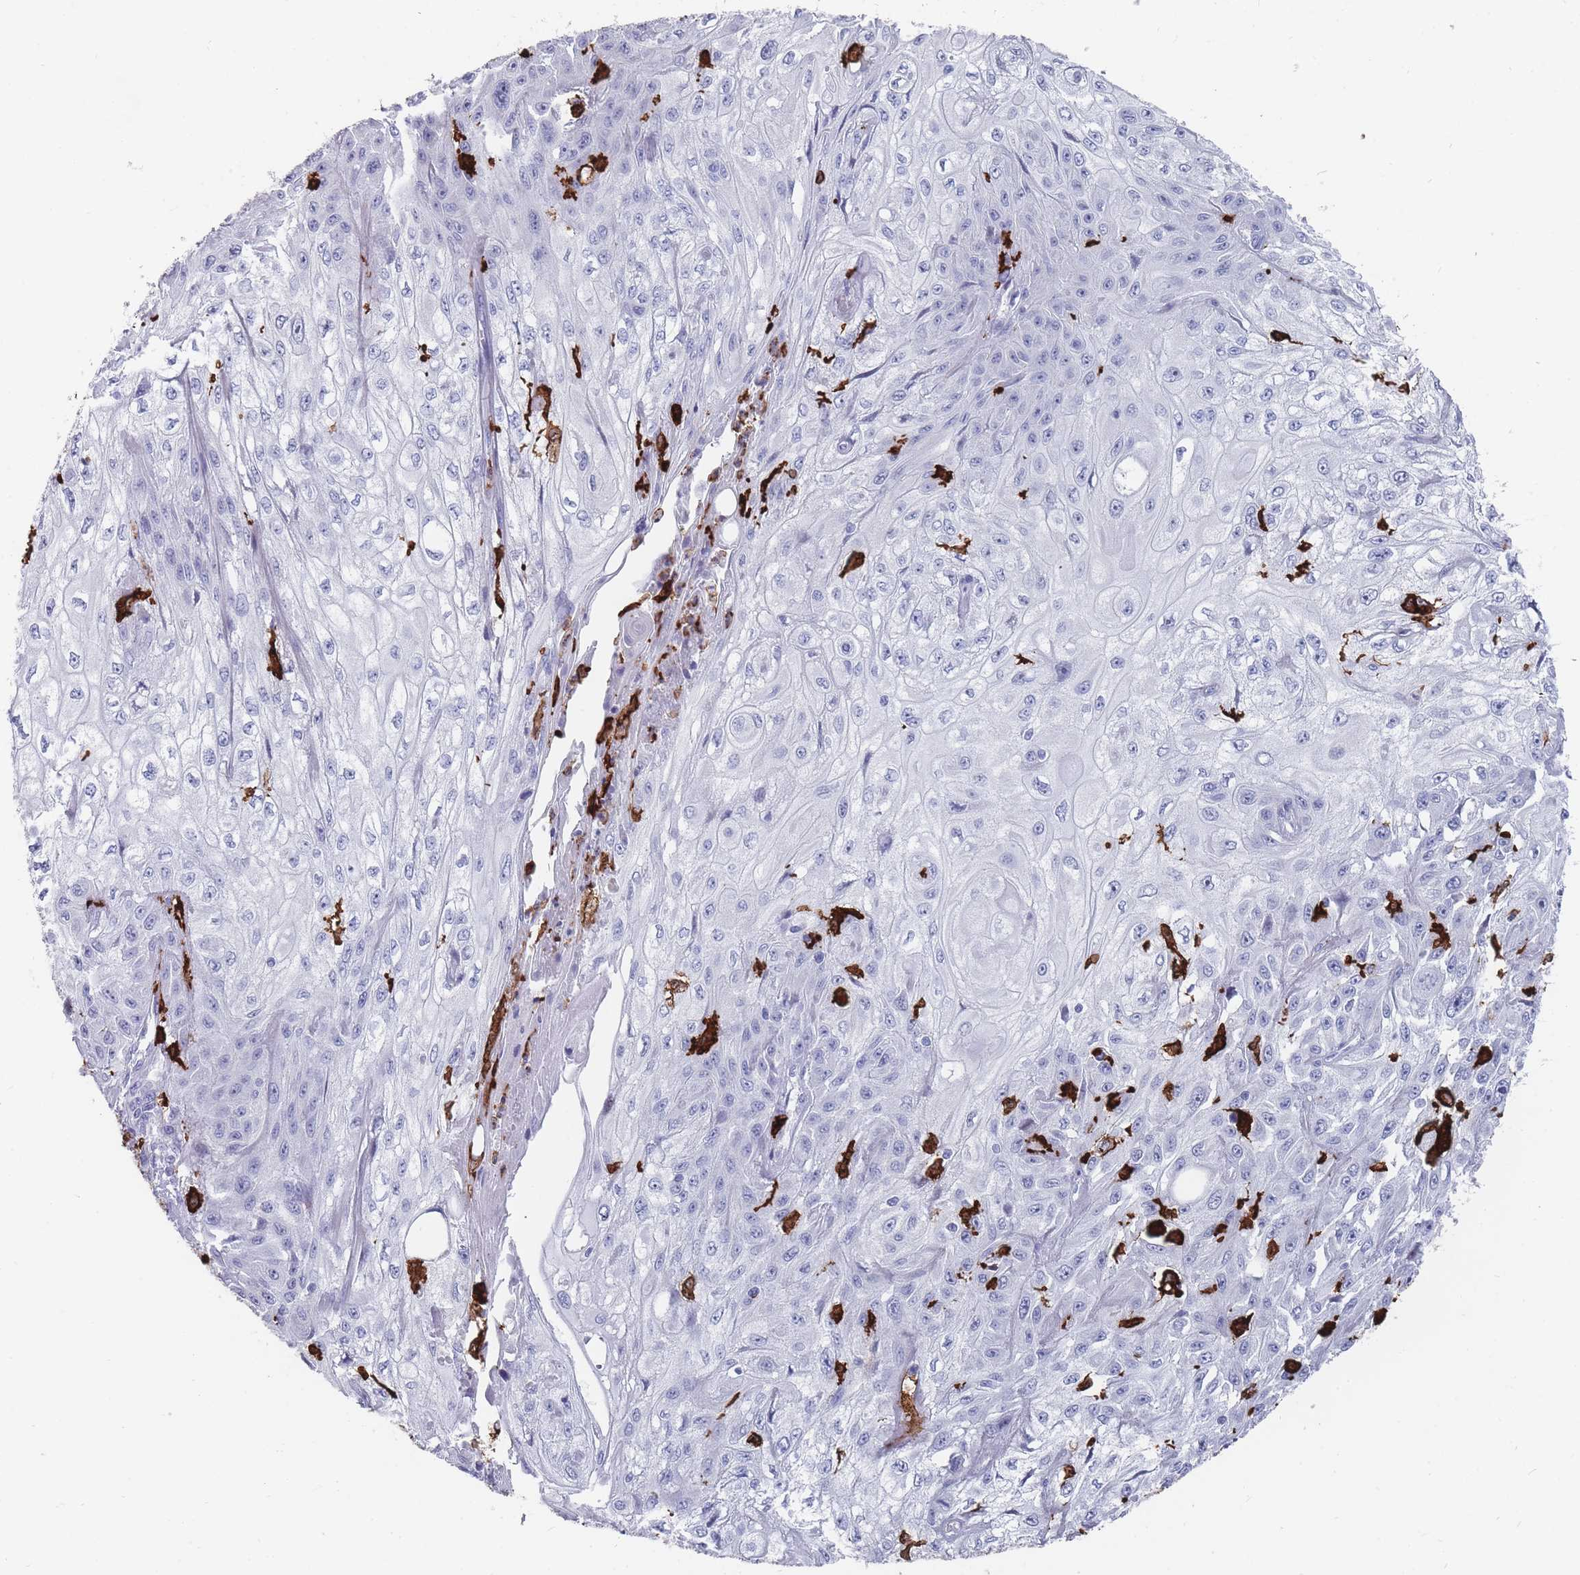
{"staining": {"intensity": "negative", "quantity": "none", "location": "none"}, "tissue": "skin cancer", "cell_type": "Tumor cells", "image_type": "cancer", "snomed": [{"axis": "morphology", "description": "Squamous cell carcinoma, NOS"}, {"axis": "morphology", "description": "Squamous cell carcinoma, metastatic, NOS"}, {"axis": "topography", "description": "Skin"}, {"axis": "topography", "description": "Lymph node"}], "caption": "This is an immunohistochemistry (IHC) photomicrograph of skin cancer. There is no positivity in tumor cells.", "gene": "AIF1", "patient": {"sex": "male", "age": 75}}